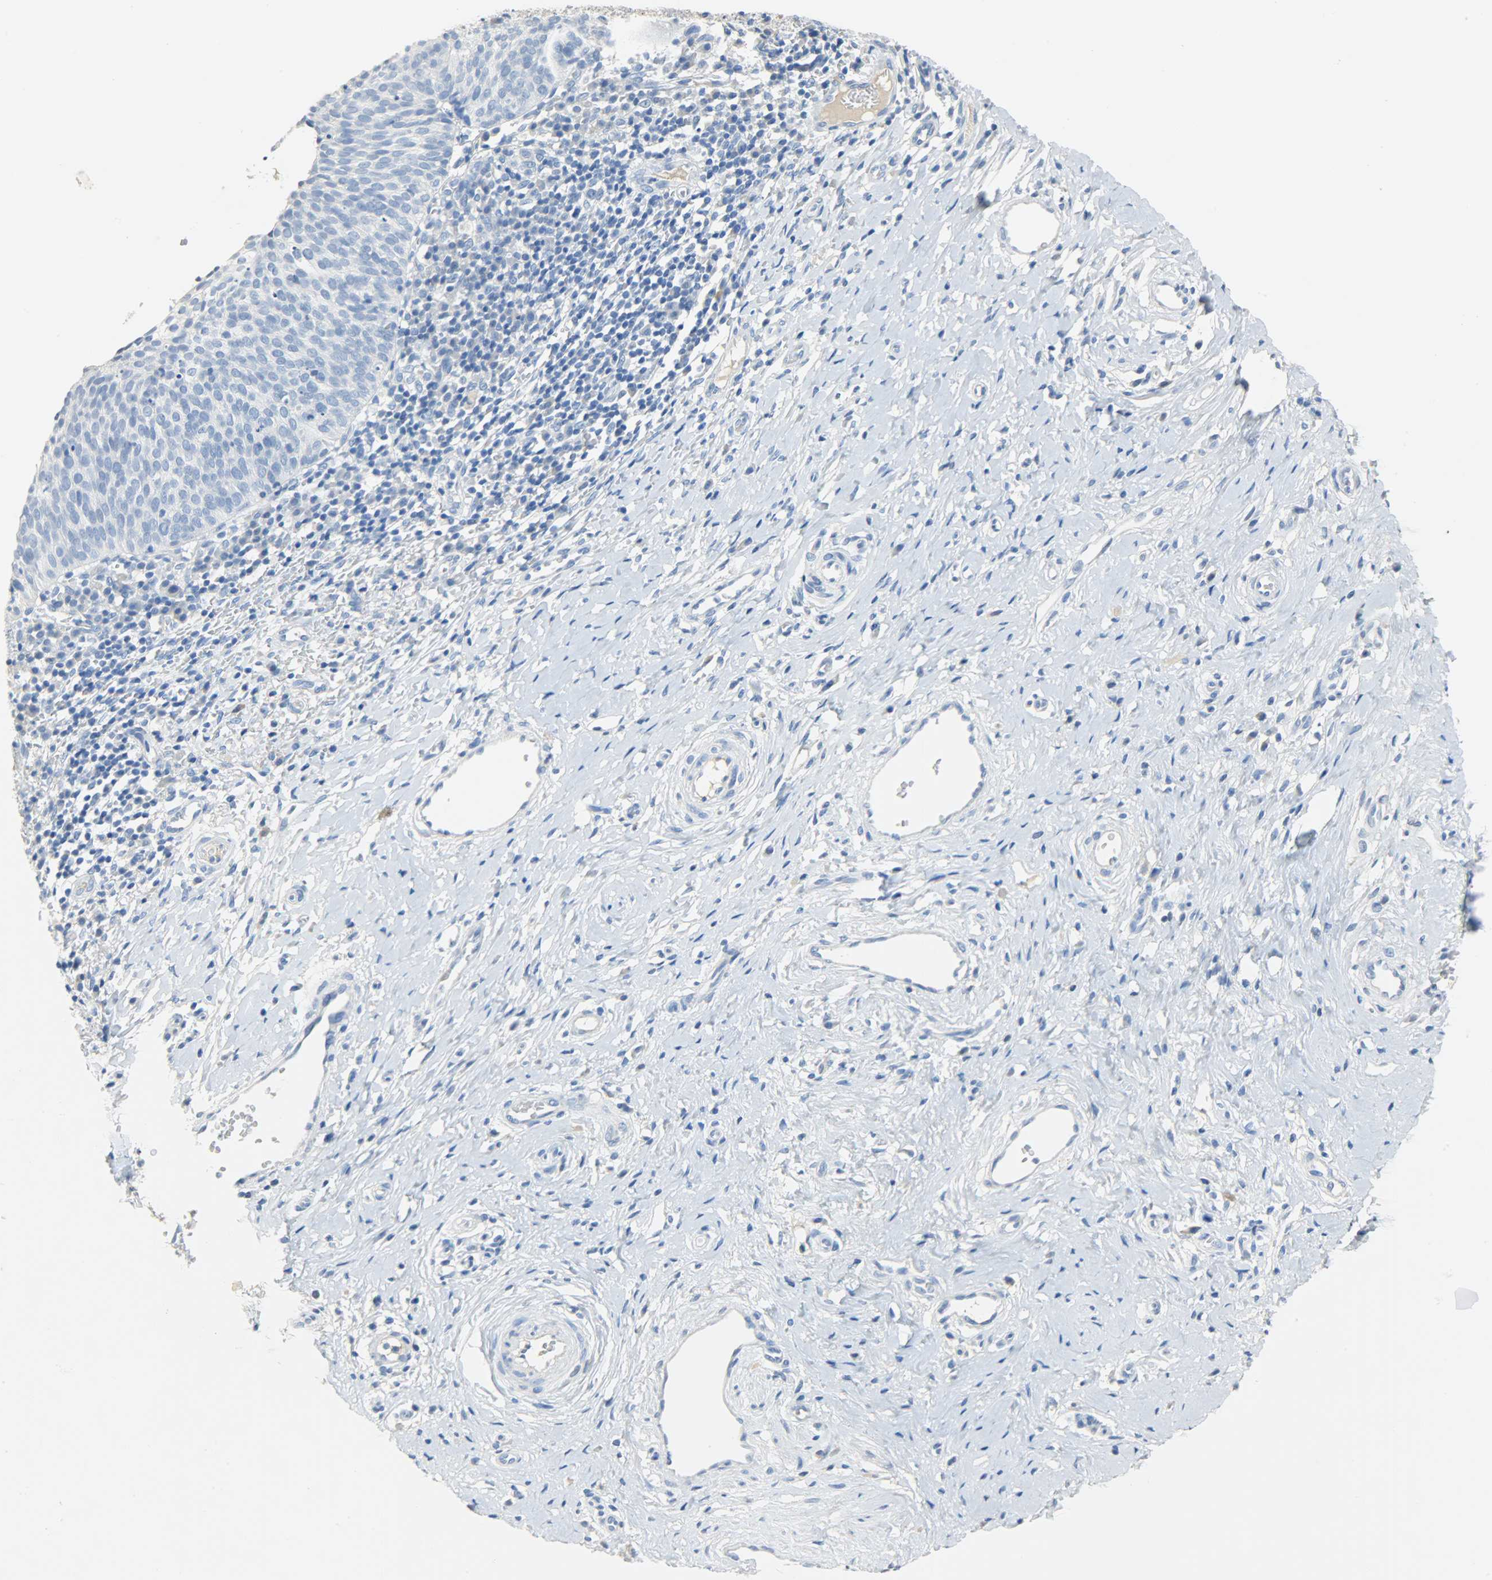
{"staining": {"intensity": "negative", "quantity": "none", "location": "none"}, "tissue": "cervical cancer", "cell_type": "Tumor cells", "image_type": "cancer", "snomed": [{"axis": "morphology", "description": "Normal tissue, NOS"}, {"axis": "morphology", "description": "Squamous cell carcinoma, NOS"}, {"axis": "topography", "description": "Cervix"}], "caption": "Tumor cells are negative for brown protein staining in cervical cancer.", "gene": "CRP", "patient": {"sex": "female", "age": 39}}